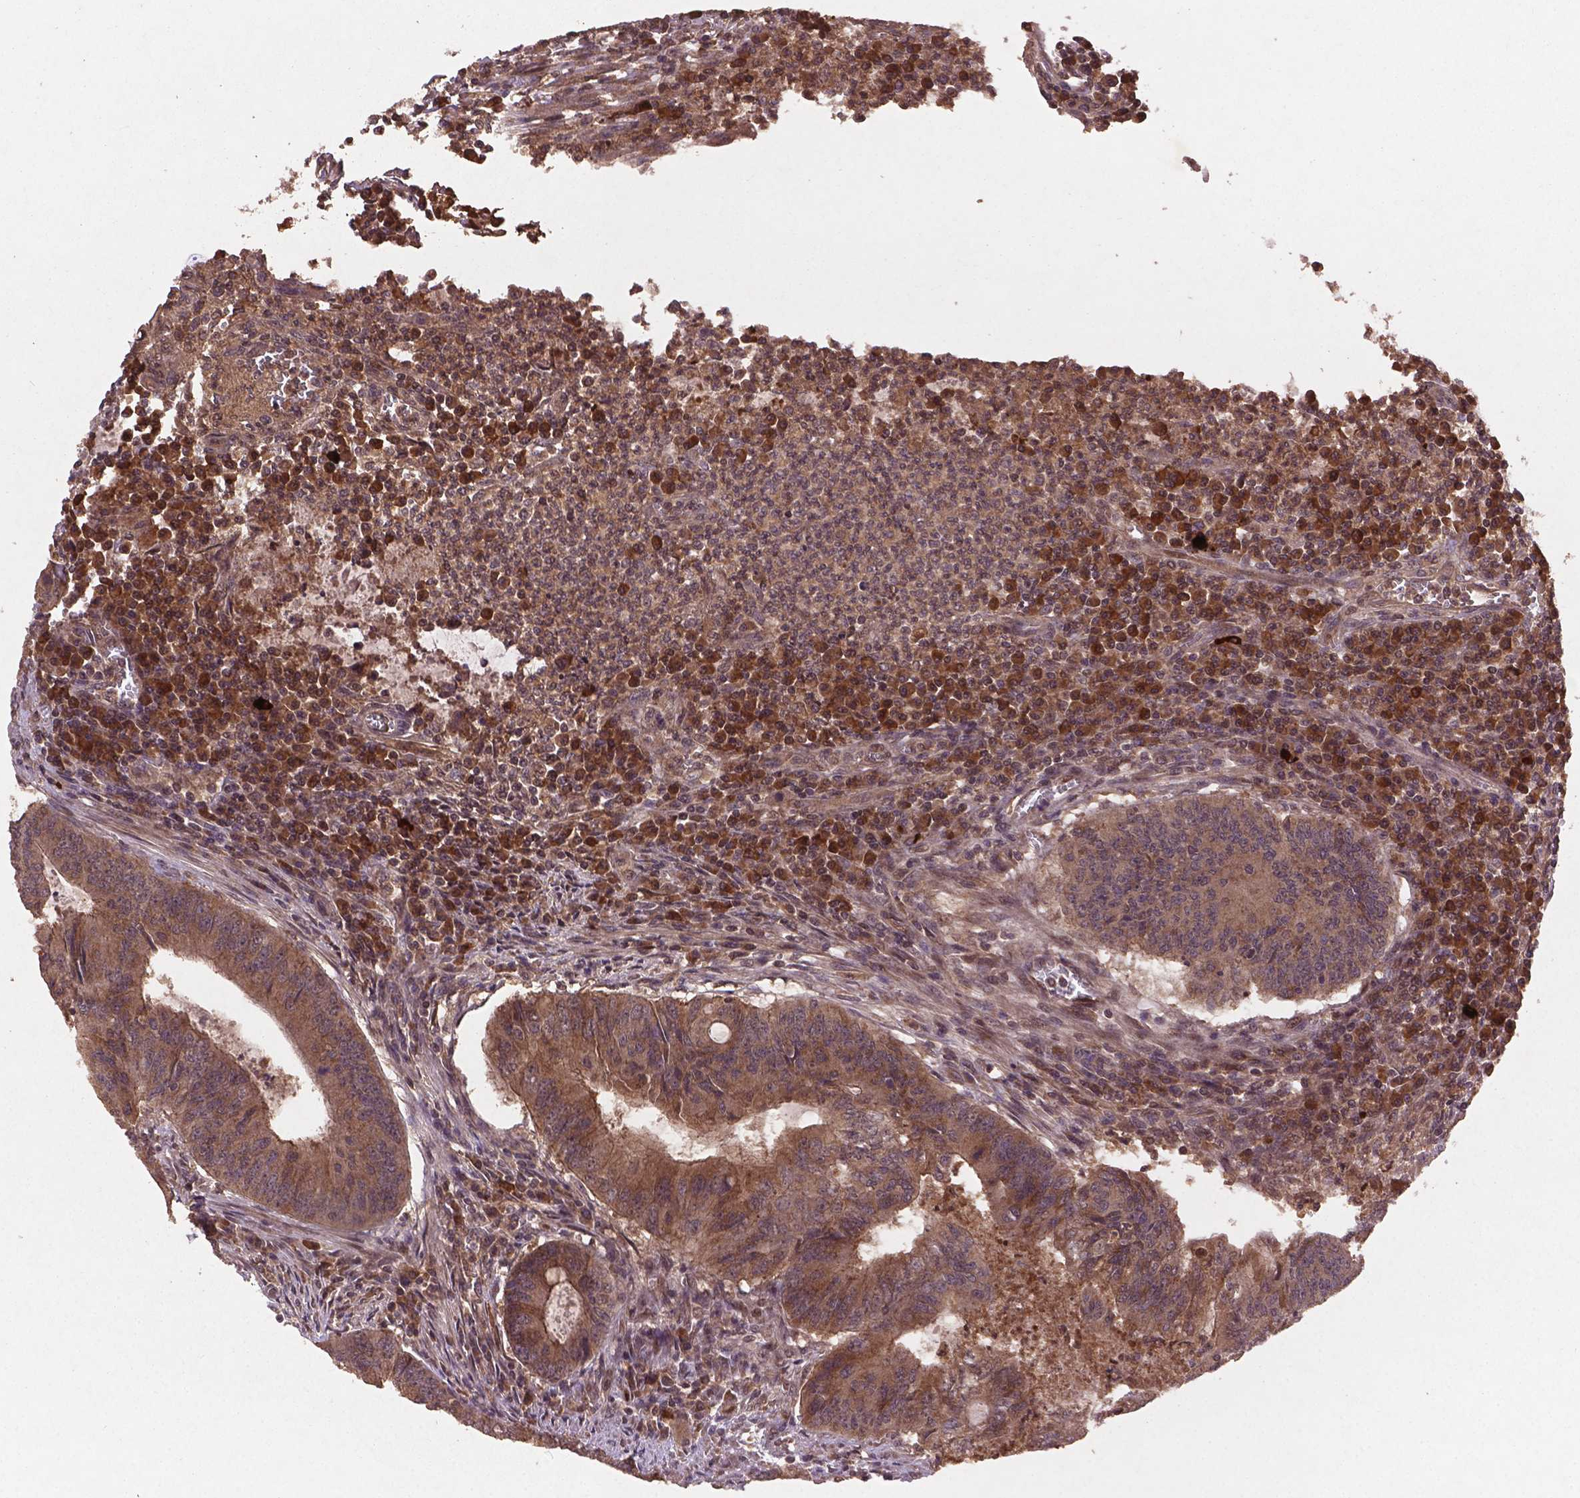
{"staining": {"intensity": "moderate", "quantity": ">75%", "location": "cytoplasmic/membranous"}, "tissue": "colorectal cancer", "cell_type": "Tumor cells", "image_type": "cancer", "snomed": [{"axis": "morphology", "description": "Adenocarcinoma, NOS"}, {"axis": "topography", "description": "Colon"}], "caption": "A medium amount of moderate cytoplasmic/membranous staining is seen in about >75% of tumor cells in colorectal cancer tissue.", "gene": "NIPAL2", "patient": {"sex": "male", "age": 67}}